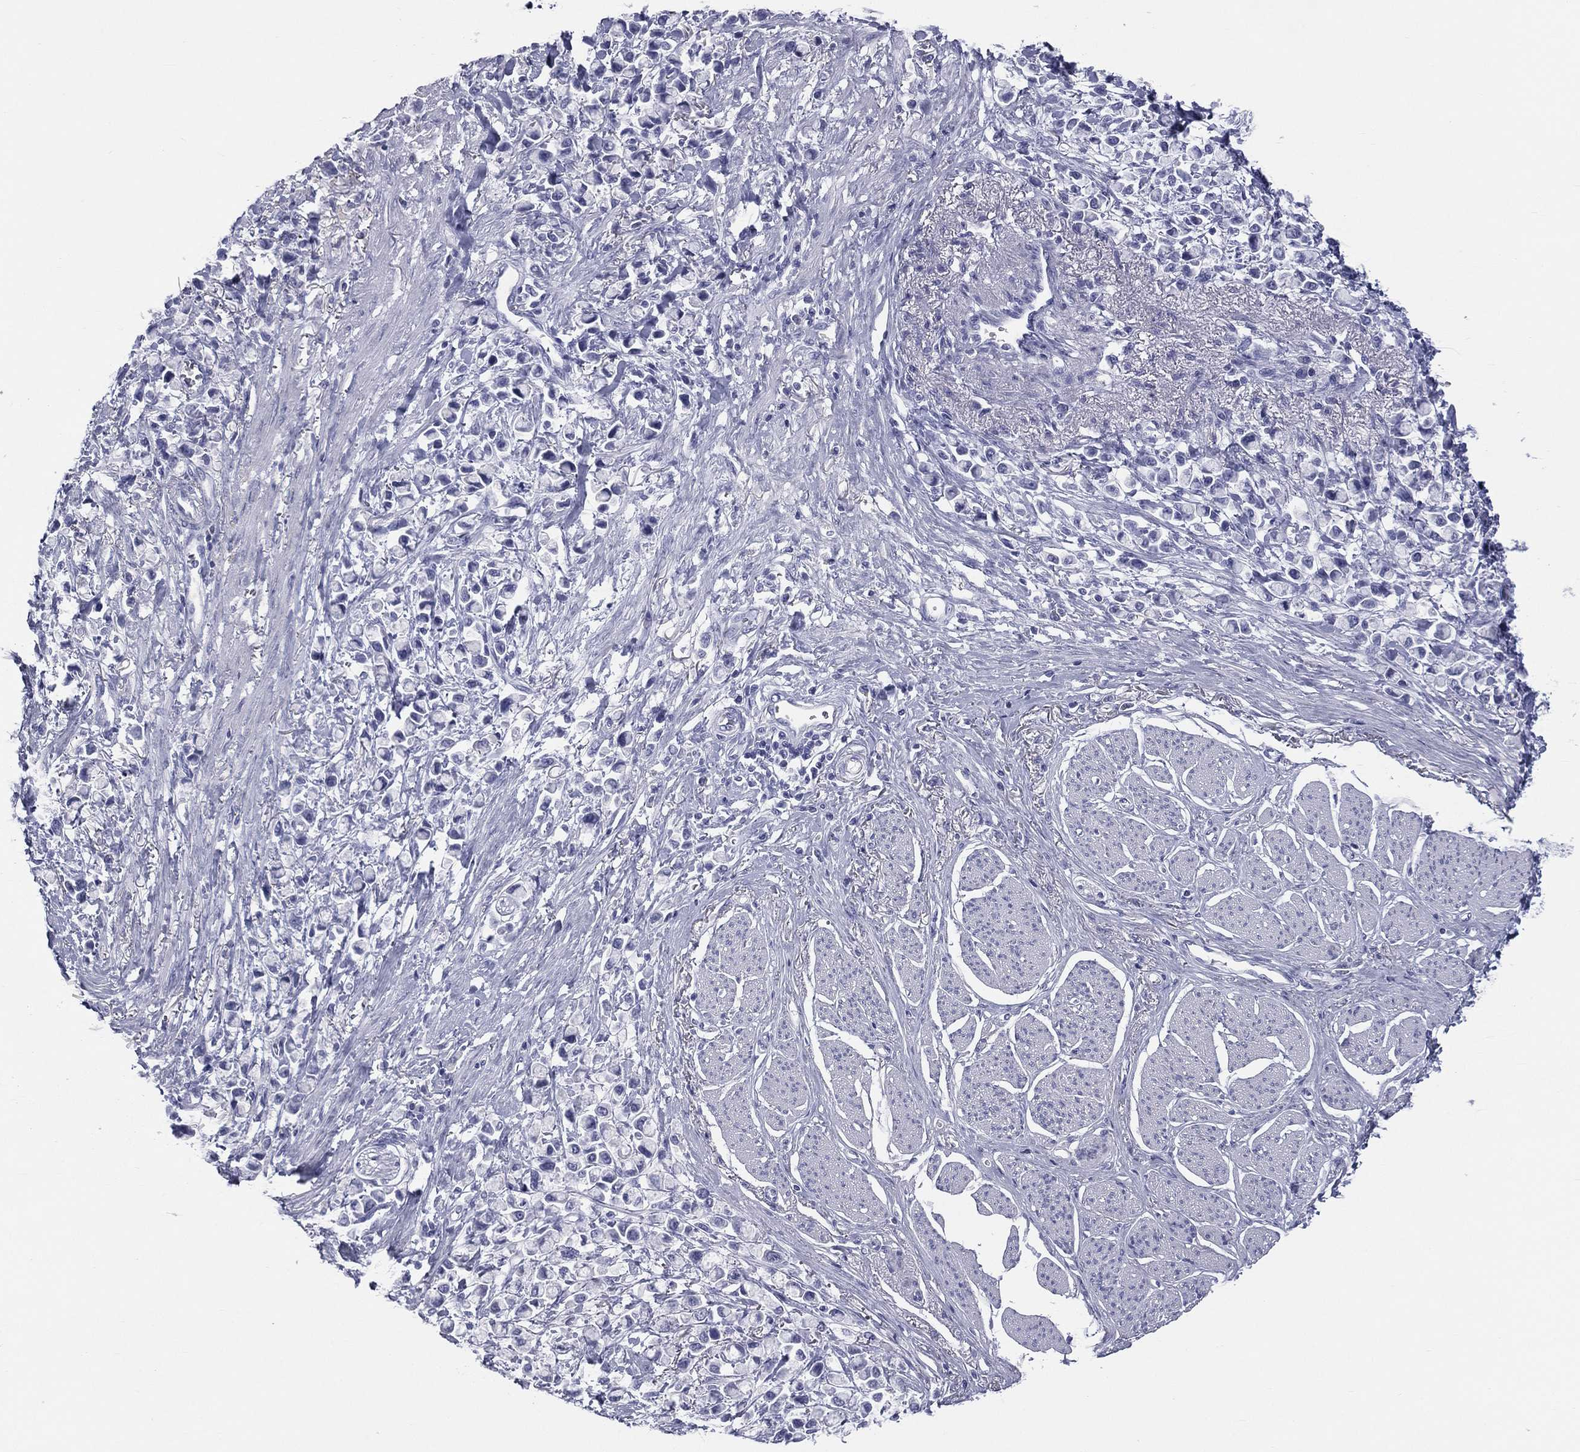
{"staining": {"intensity": "negative", "quantity": "none", "location": "none"}, "tissue": "stomach cancer", "cell_type": "Tumor cells", "image_type": "cancer", "snomed": [{"axis": "morphology", "description": "Adenocarcinoma, NOS"}, {"axis": "topography", "description": "Stomach"}], "caption": "This is a histopathology image of immunohistochemistry (IHC) staining of stomach adenocarcinoma, which shows no staining in tumor cells.", "gene": "MLN", "patient": {"sex": "female", "age": 81}}